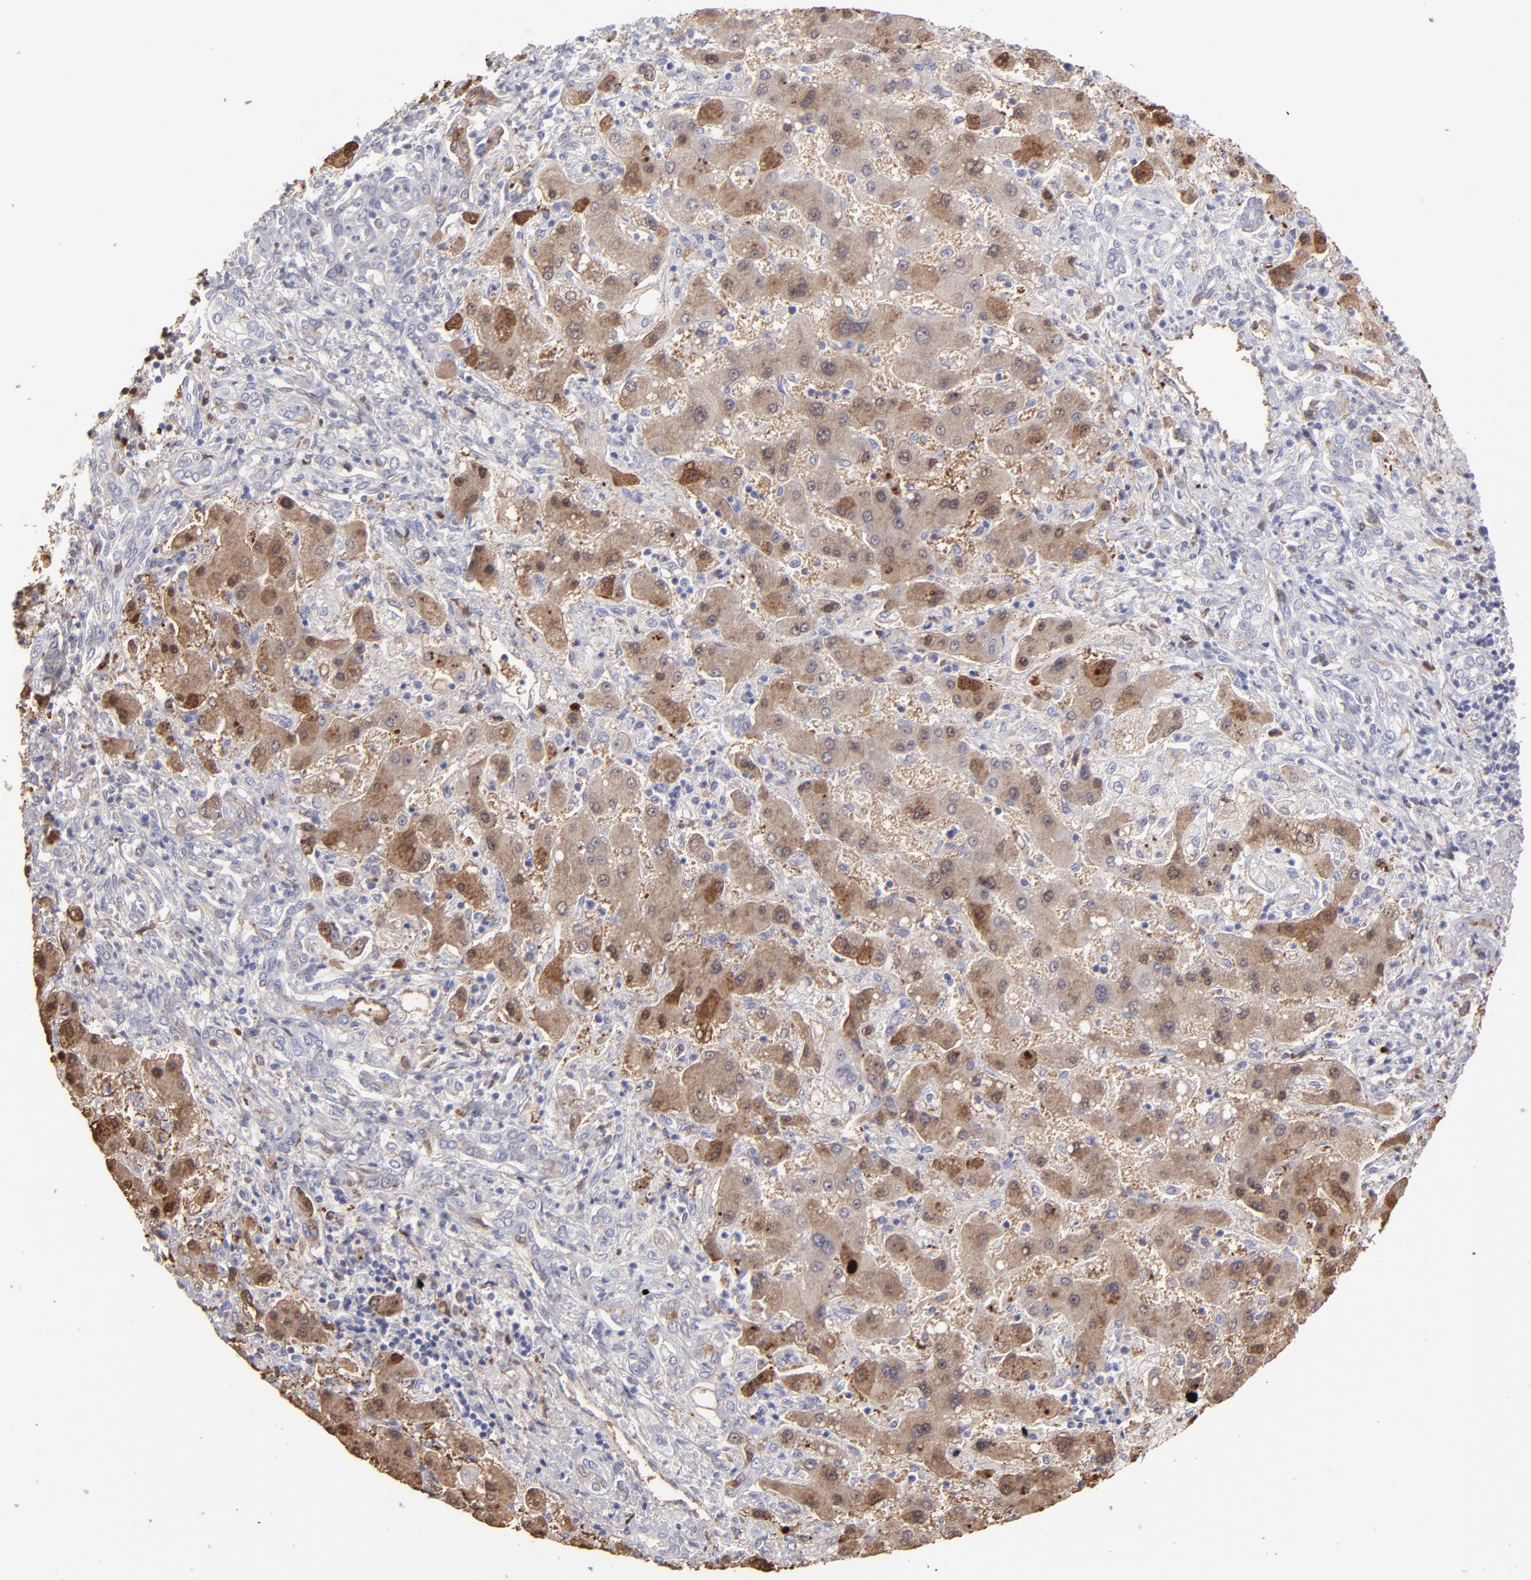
{"staining": {"intensity": "moderate", "quantity": "25%-75%", "location": "cytoplasmic/membranous"}, "tissue": "liver cancer", "cell_type": "Tumor cells", "image_type": "cancer", "snomed": [{"axis": "morphology", "description": "Cholangiocarcinoma"}, {"axis": "topography", "description": "Liver"}], "caption": "A high-resolution image shows immunohistochemistry (IHC) staining of liver cancer (cholangiocarcinoma), which exhibits moderate cytoplasmic/membranous expression in about 25%-75% of tumor cells. (DAB IHC with brightfield microscopy, high magnification).", "gene": "ALDOB", "patient": {"sex": "male", "age": 50}}